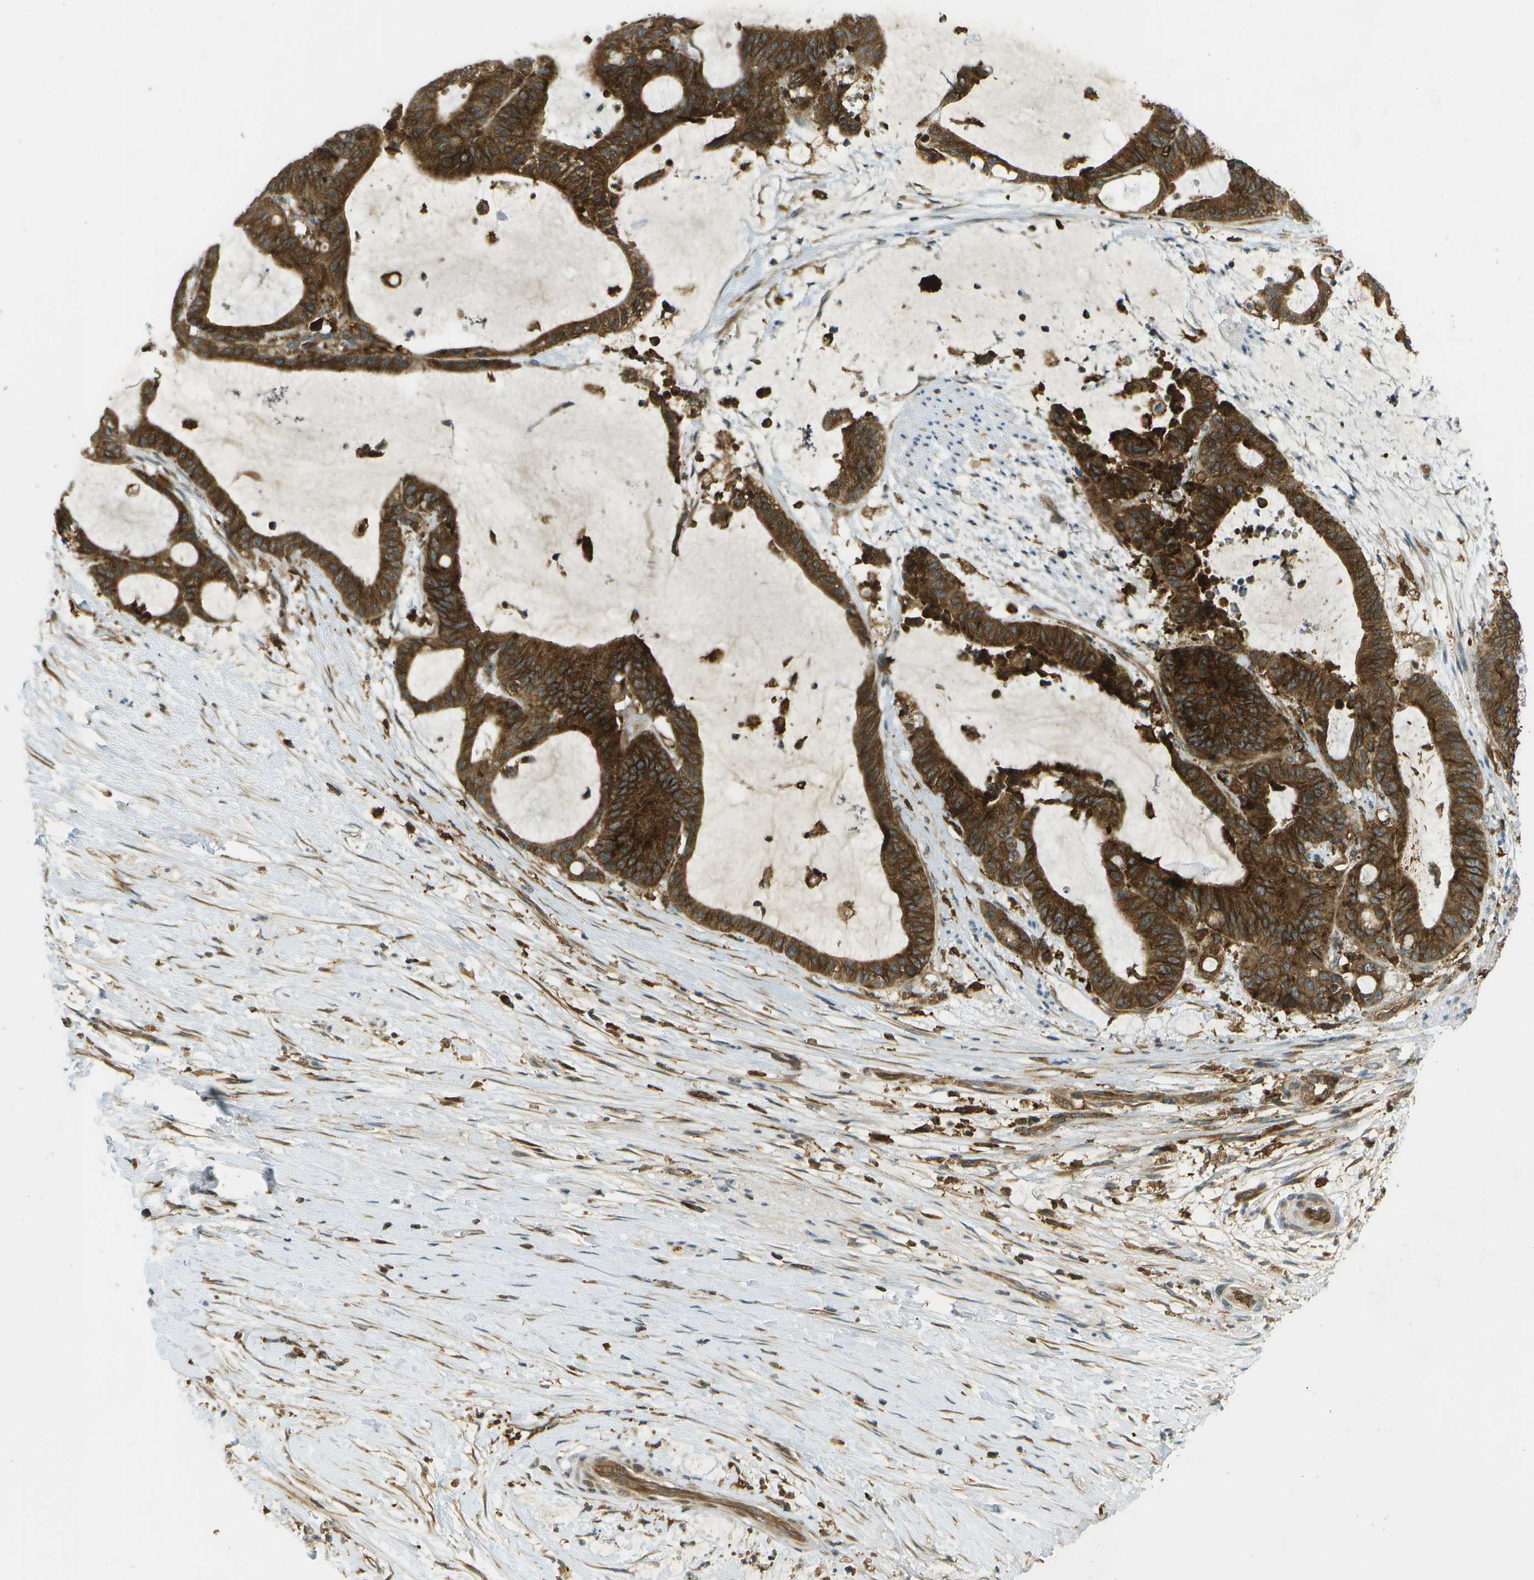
{"staining": {"intensity": "strong", "quantity": ">75%", "location": "cytoplasmic/membranous"}, "tissue": "liver cancer", "cell_type": "Tumor cells", "image_type": "cancer", "snomed": [{"axis": "morphology", "description": "Cholangiocarcinoma"}, {"axis": "topography", "description": "Liver"}], "caption": "Protein staining of liver cholangiocarcinoma tissue shows strong cytoplasmic/membranous staining in approximately >75% of tumor cells.", "gene": "TMTC1", "patient": {"sex": "female", "age": 73}}